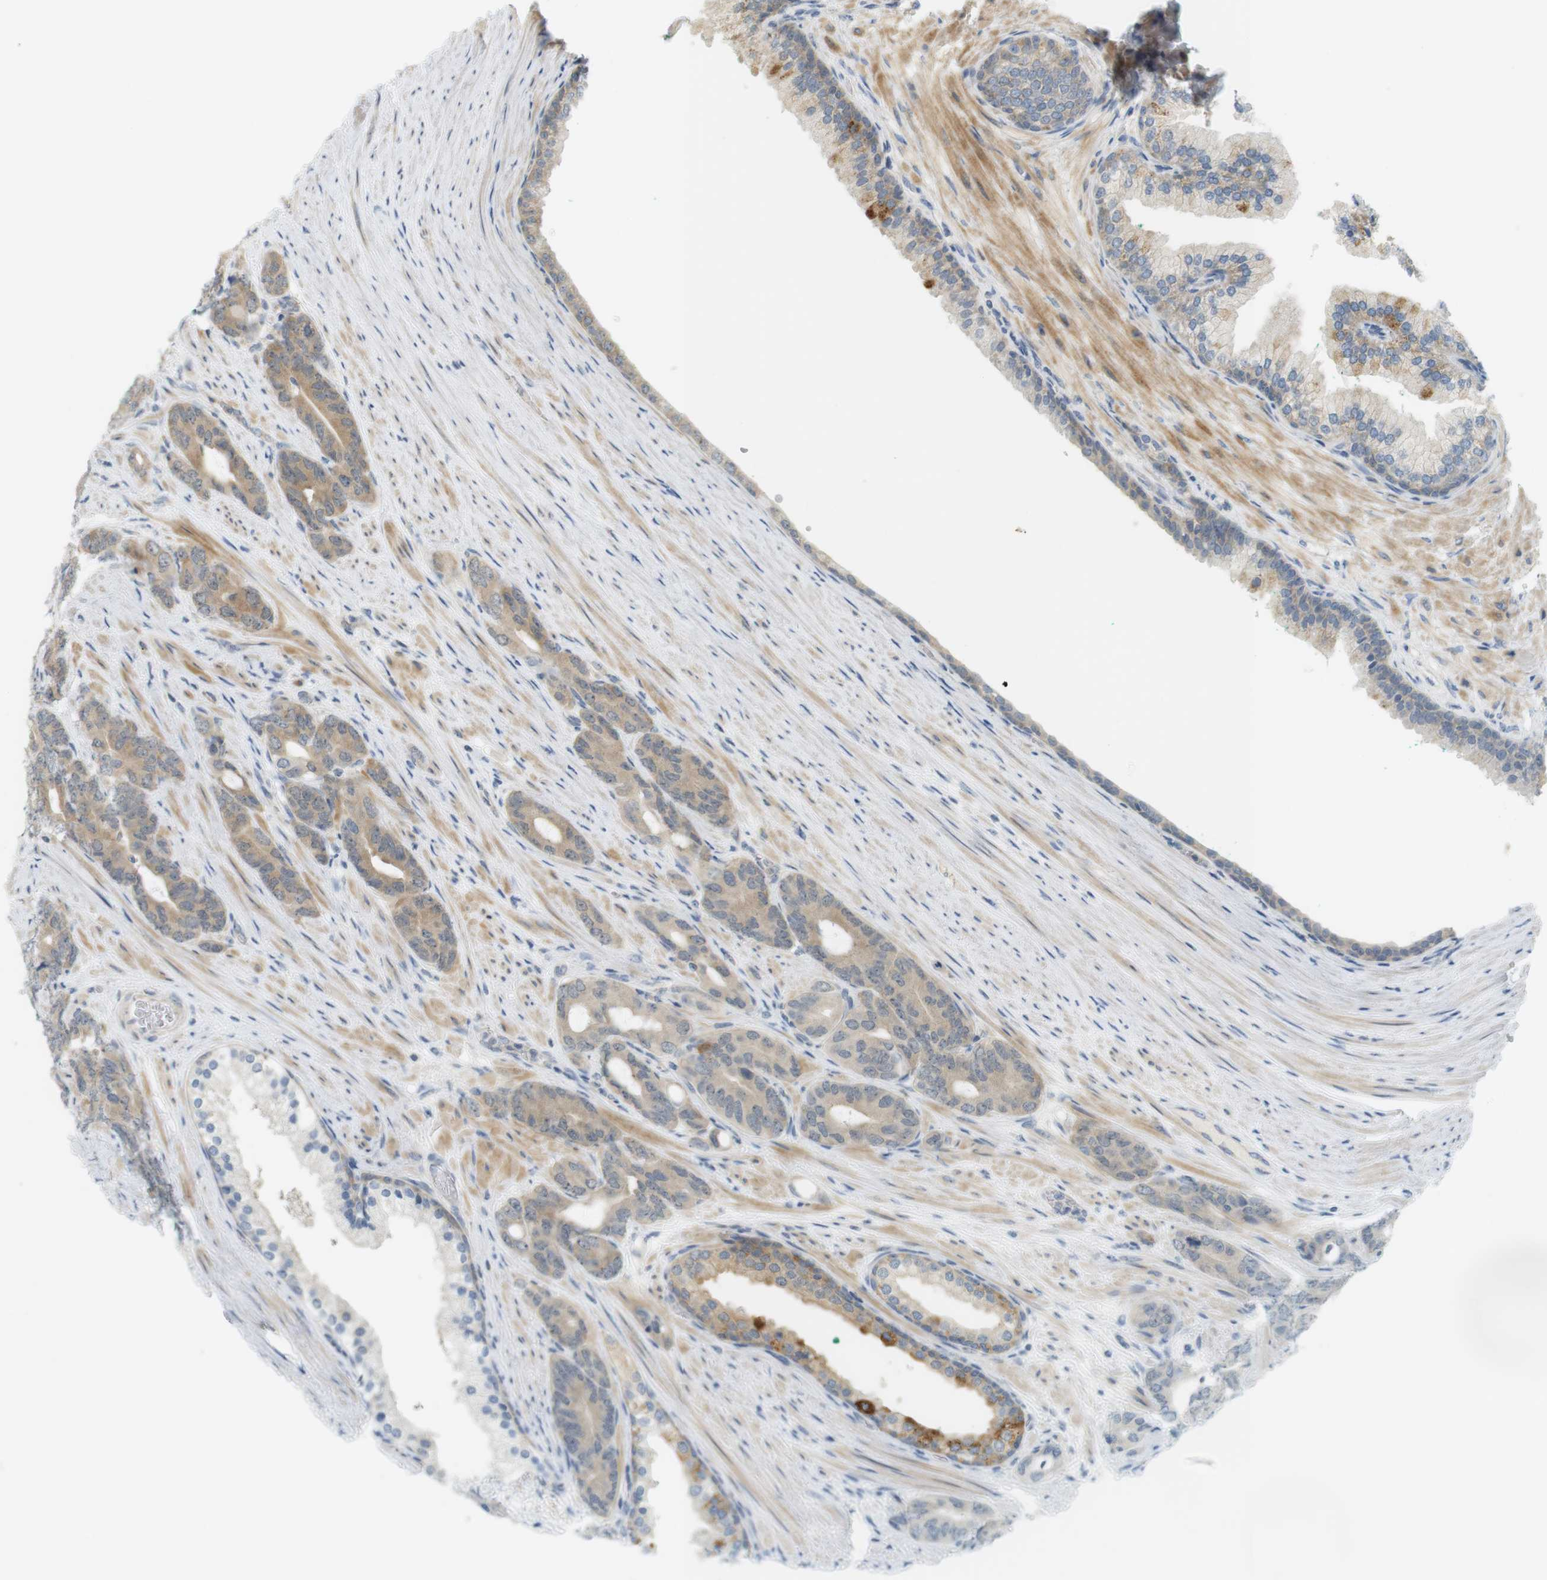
{"staining": {"intensity": "weak", "quantity": "25%-75%", "location": "cytoplasmic/membranous"}, "tissue": "prostate cancer", "cell_type": "Tumor cells", "image_type": "cancer", "snomed": [{"axis": "morphology", "description": "Adenocarcinoma, Low grade"}, {"axis": "topography", "description": "Prostate"}], "caption": "This micrograph displays immunohistochemistry (IHC) staining of human prostate low-grade adenocarcinoma, with low weak cytoplasmic/membranous staining in about 25%-75% of tumor cells.", "gene": "PA2G4", "patient": {"sex": "male", "age": 63}}